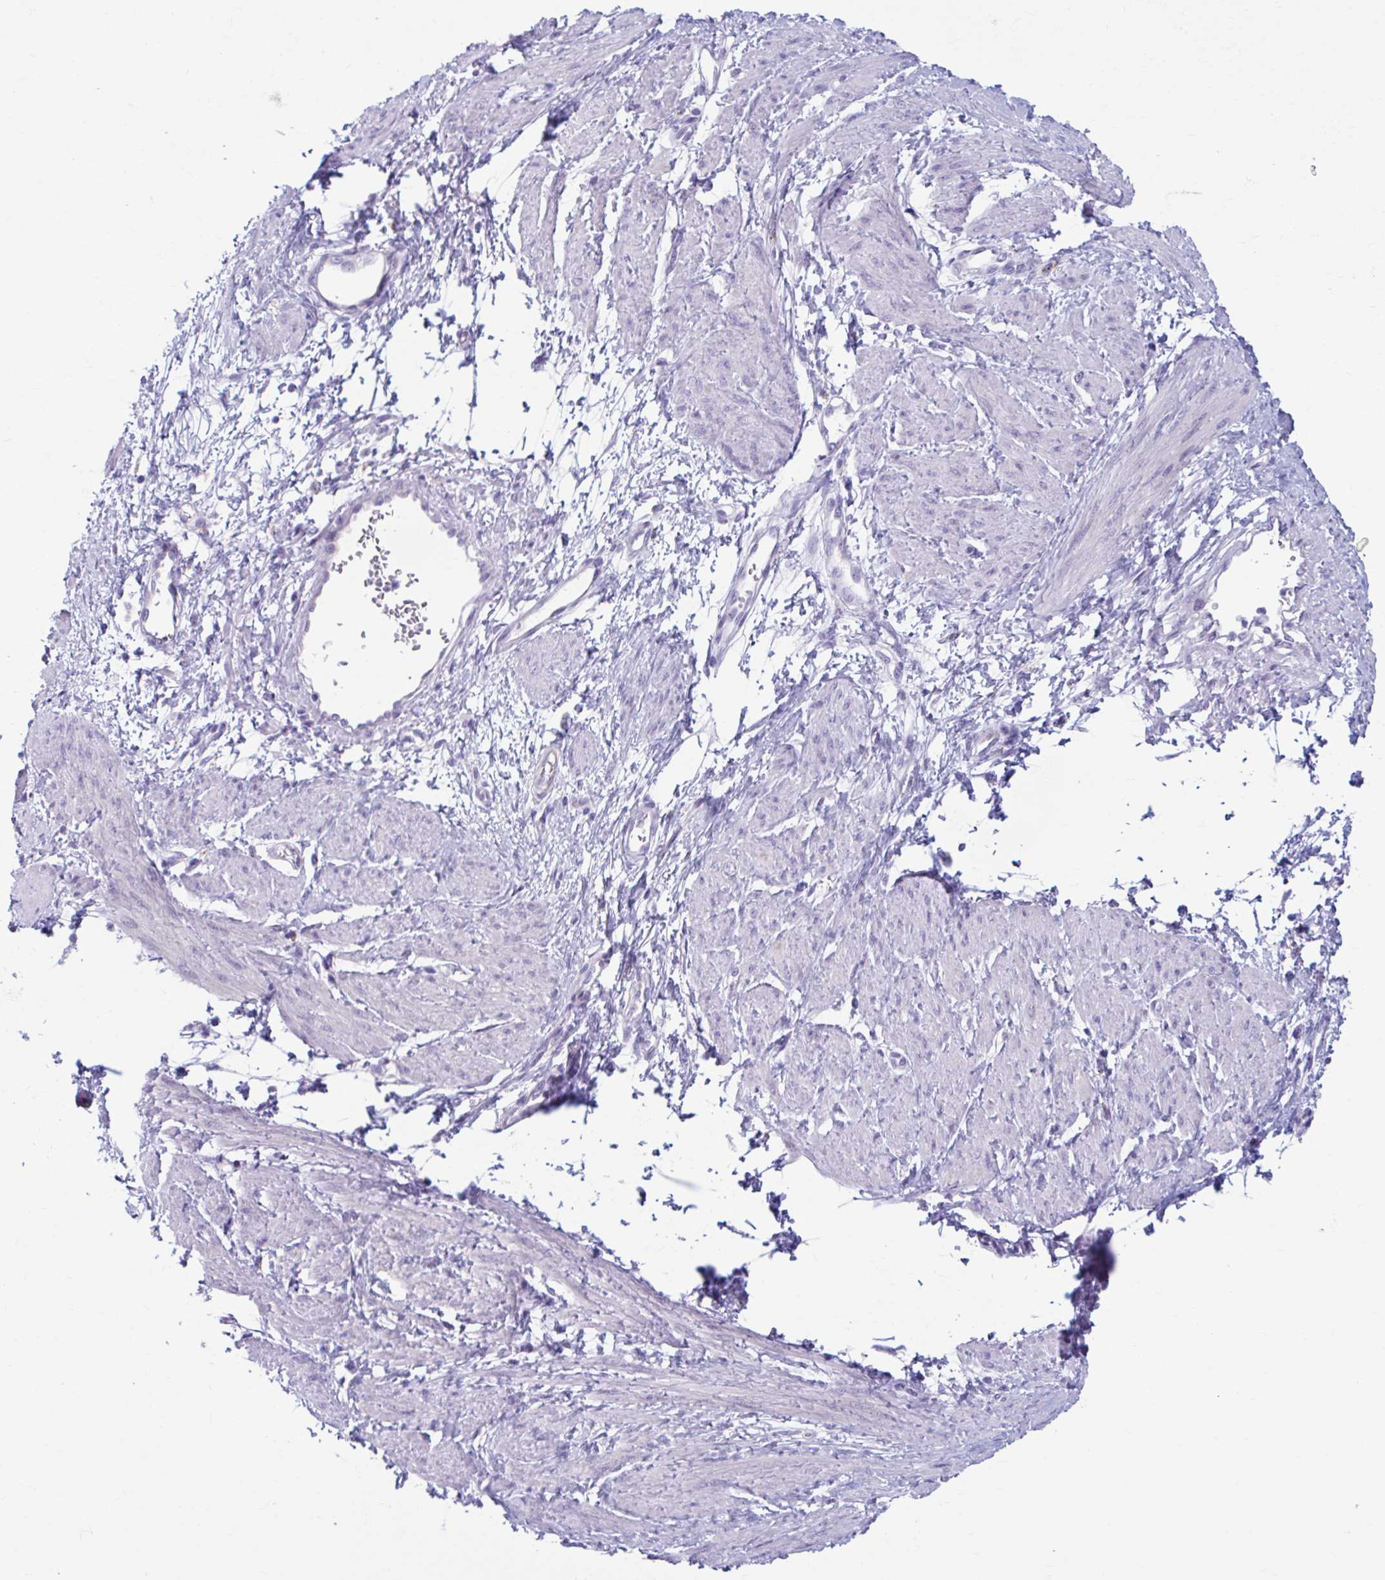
{"staining": {"intensity": "negative", "quantity": "none", "location": "none"}, "tissue": "smooth muscle", "cell_type": "Smooth muscle cells", "image_type": "normal", "snomed": [{"axis": "morphology", "description": "Normal tissue, NOS"}, {"axis": "topography", "description": "Smooth muscle"}, {"axis": "topography", "description": "Uterus"}], "caption": "An image of smooth muscle stained for a protein demonstrates no brown staining in smooth muscle cells. The staining was performed using DAB to visualize the protein expression in brown, while the nuclei were stained in blue with hematoxylin (Magnification: 20x).", "gene": "C12orf71", "patient": {"sex": "female", "age": 39}}